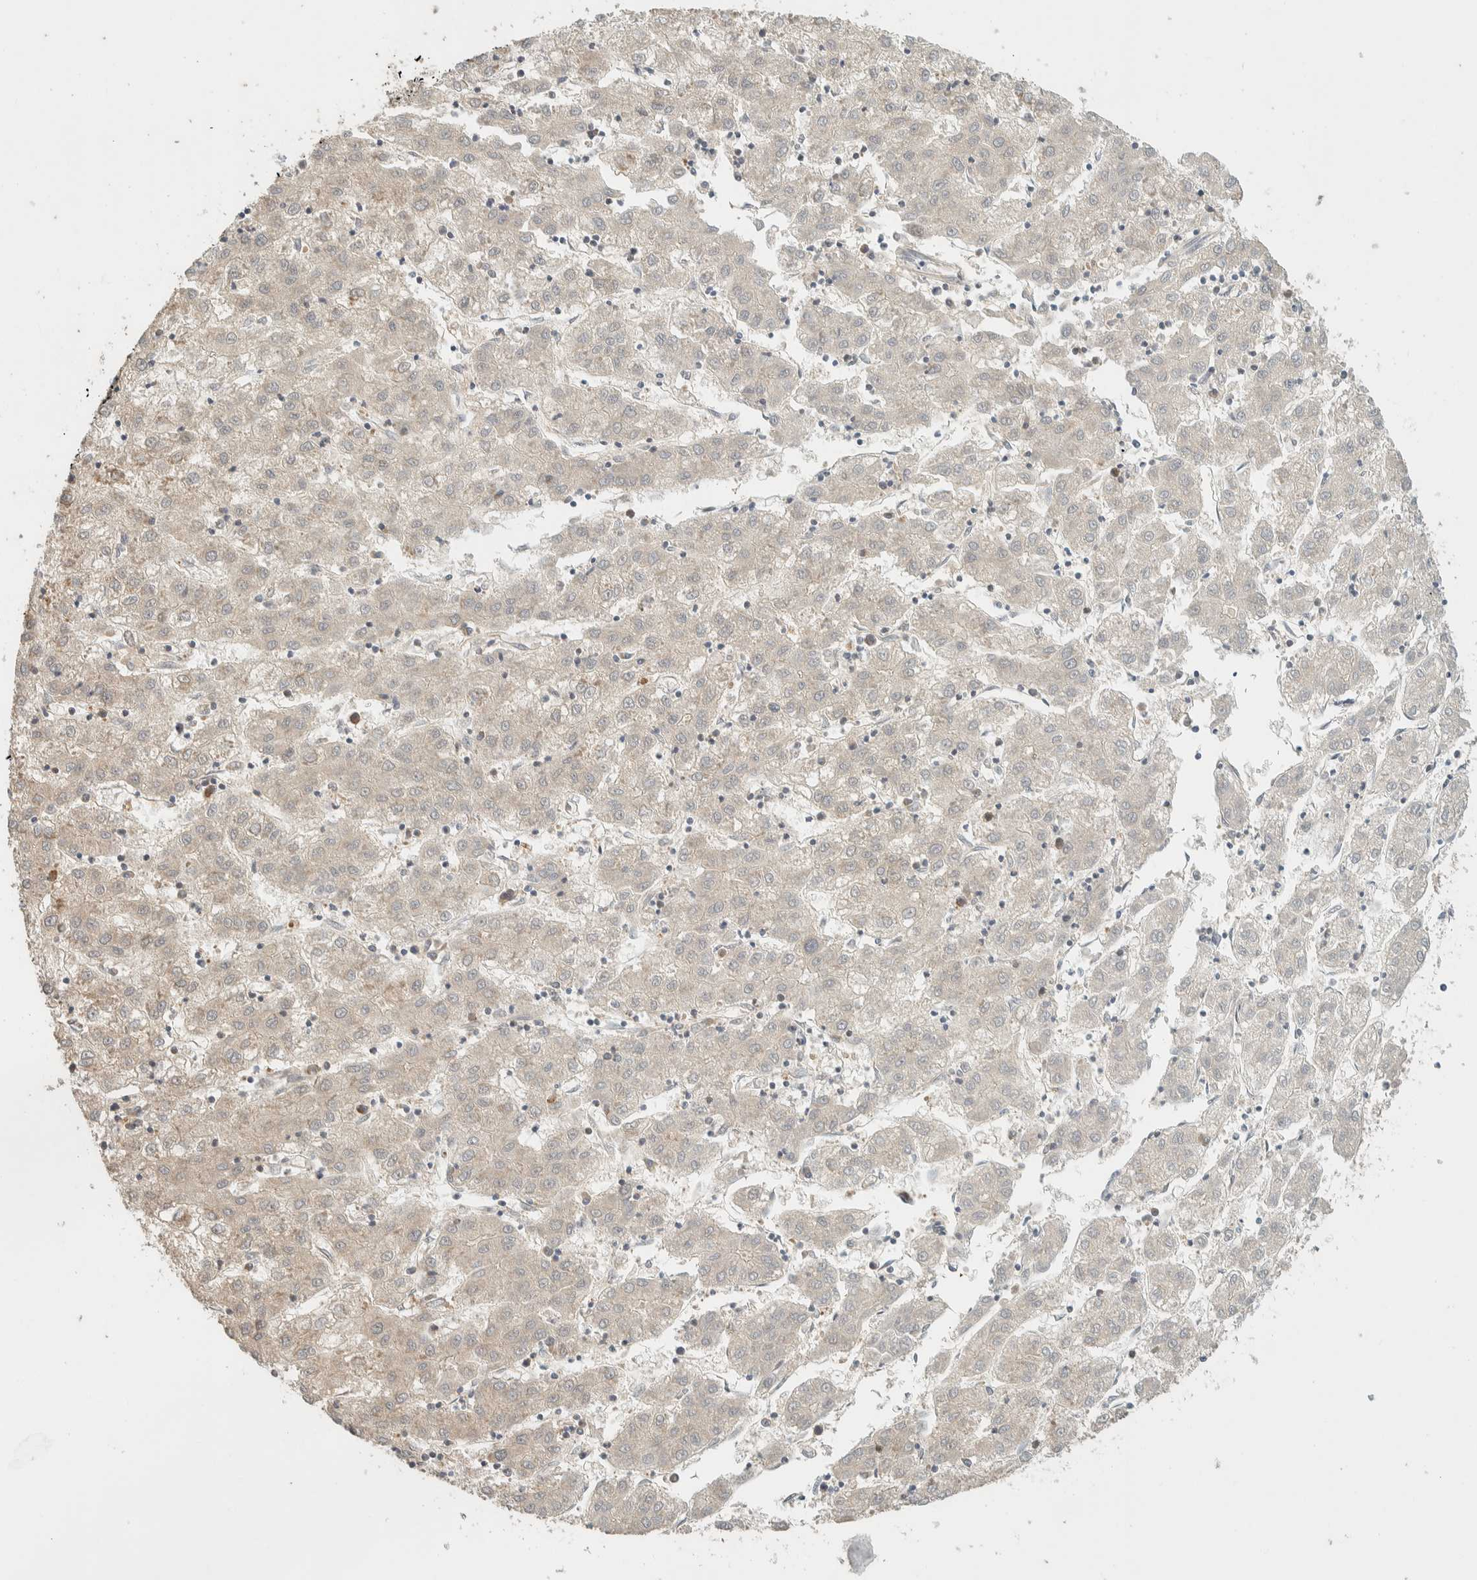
{"staining": {"intensity": "negative", "quantity": "none", "location": "none"}, "tissue": "liver cancer", "cell_type": "Tumor cells", "image_type": "cancer", "snomed": [{"axis": "morphology", "description": "Carcinoma, Hepatocellular, NOS"}, {"axis": "topography", "description": "Liver"}], "caption": "This is an immunohistochemistry (IHC) photomicrograph of human liver hepatocellular carcinoma. There is no expression in tumor cells.", "gene": "ADSS2", "patient": {"sex": "male", "age": 72}}